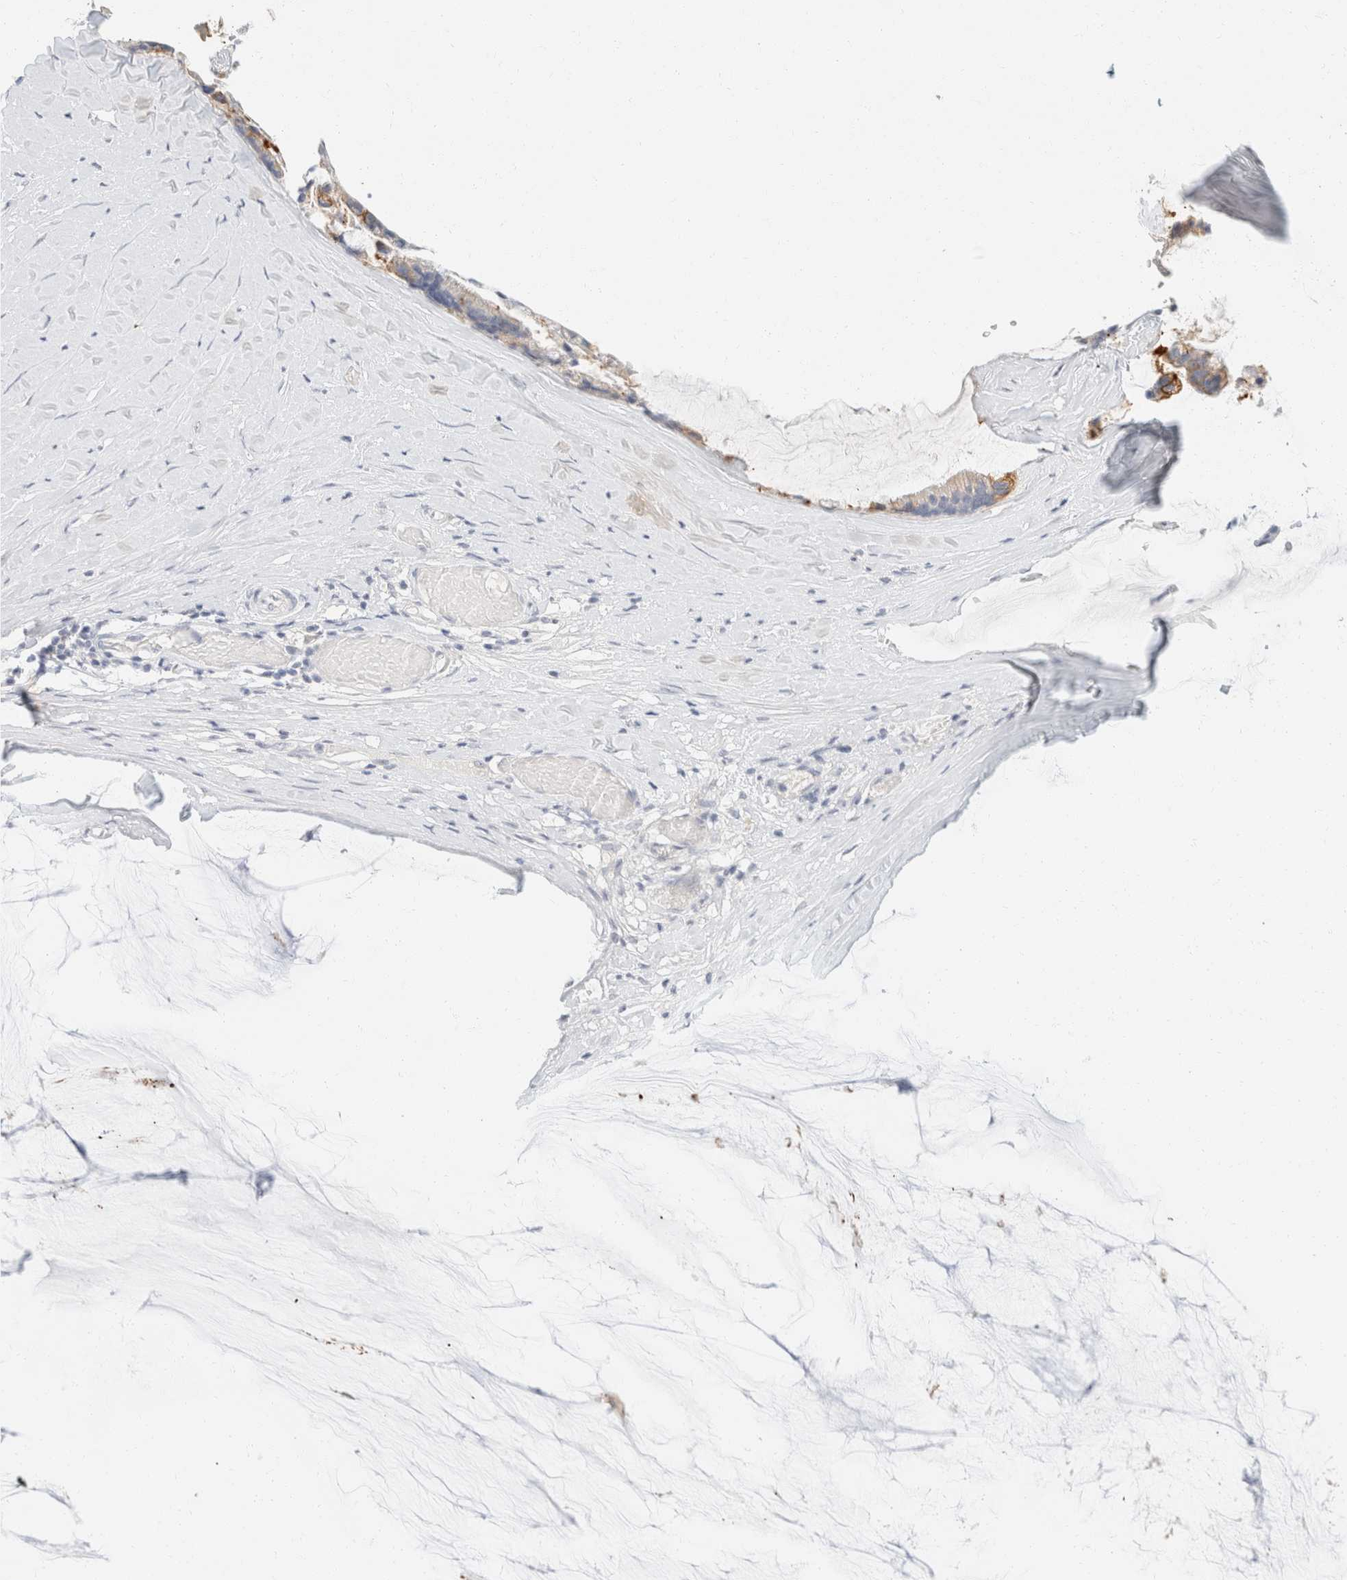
{"staining": {"intensity": "moderate", "quantity": ">75%", "location": "cytoplasmic/membranous"}, "tissue": "ovarian cancer", "cell_type": "Tumor cells", "image_type": "cancer", "snomed": [{"axis": "morphology", "description": "Cystadenocarcinoma, mucinous, NOS"}, {"axis": "topography", "description": "Ovary"}], "caption": "DAB (3,3'-diaminobenzidine) immunohistochemical staining of ovarian cancer (mucinous cystadenocarcinoma) displays moderate cytoplasmic/membranous protein staining in approximately >75% of tumor cells.", "gene": "KRT20", "patient": {"sex": "female", "age": 39}}